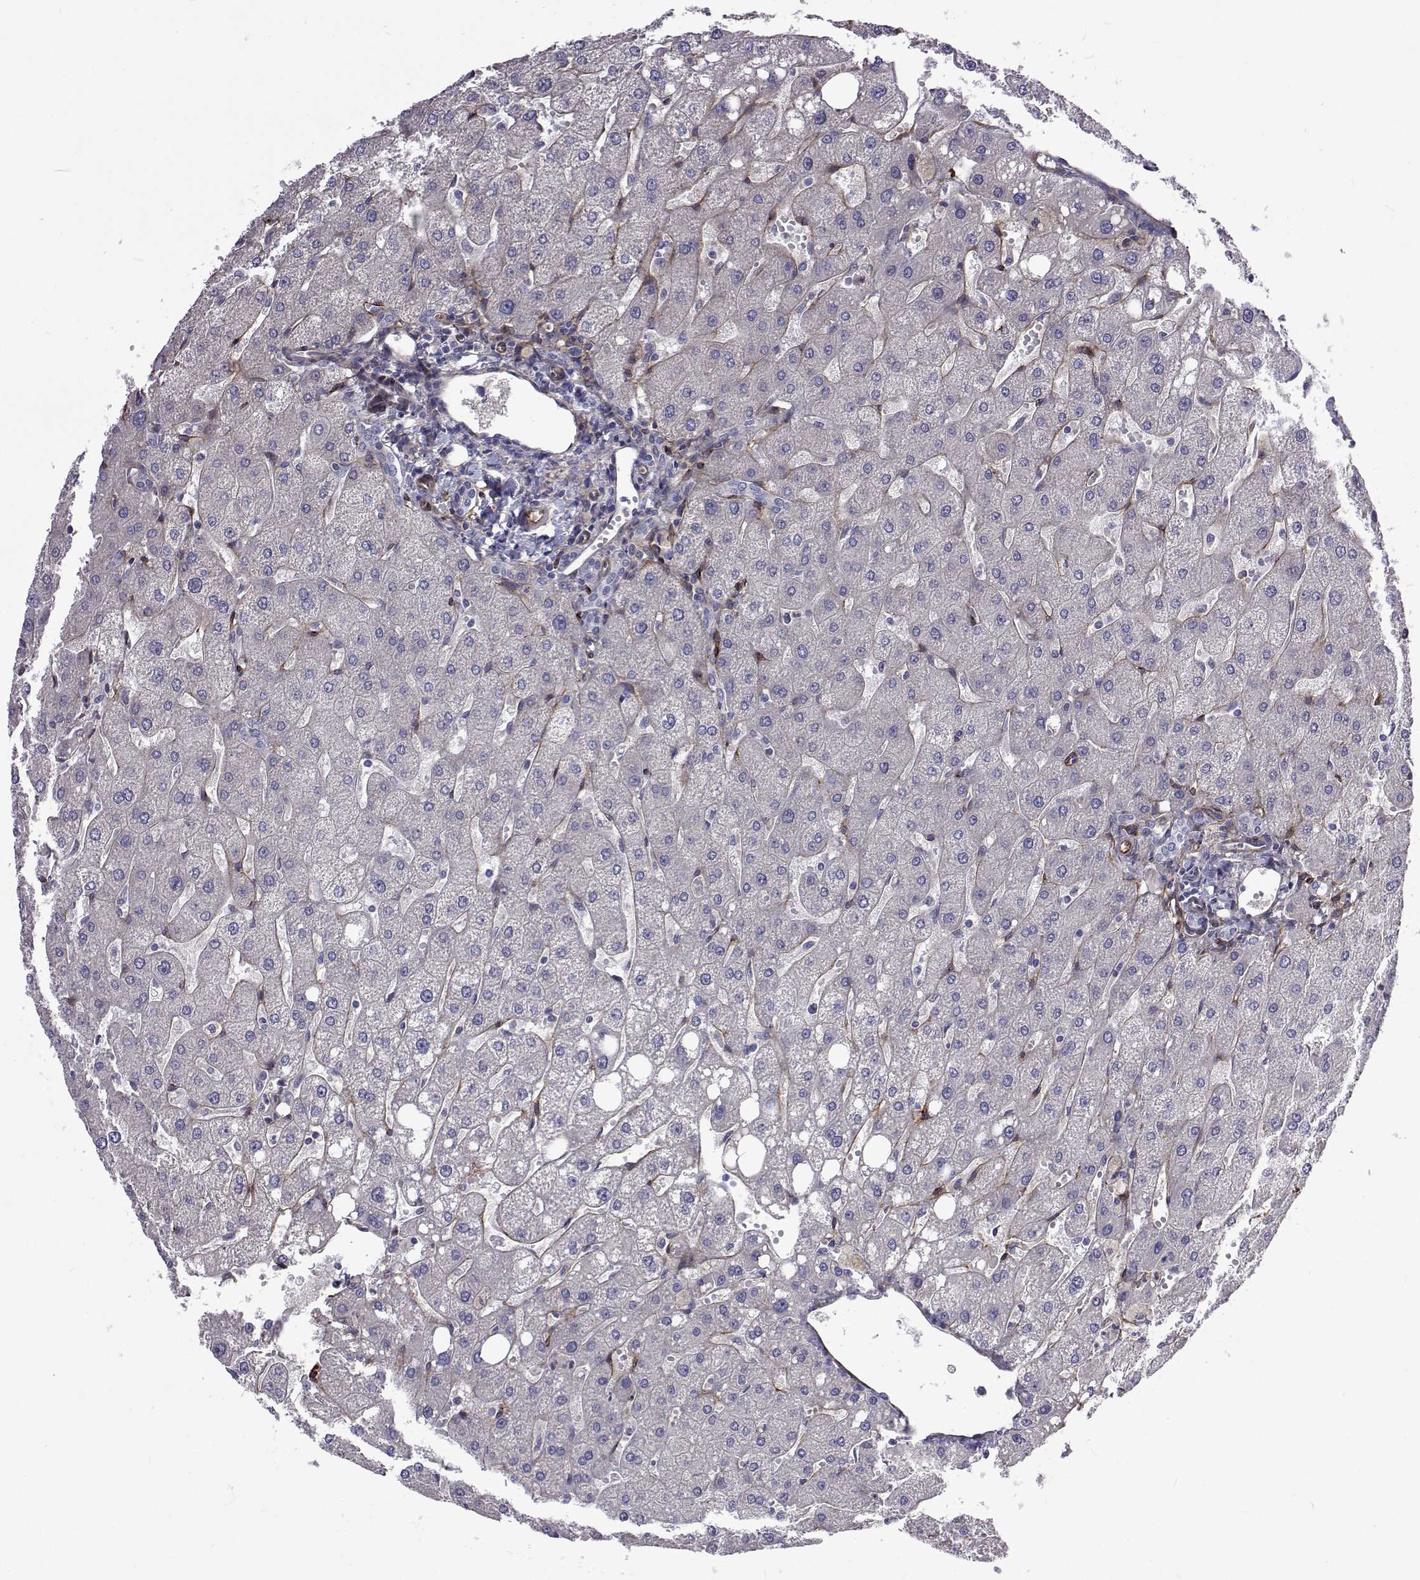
{"staining": {"intensity": "negative", "quantity": "none", "location": "none"}, "tissue": "liver", "cell_type": "Cholangiocytes", "image_type": "normal", "snomed": [{"axis": "morphology", "description": "Normal tissue, NOS"}, {"axis": "topography", "description": "Liver"}], "caption": "The histopathology image displays no significant positivity in cholangiocytes of liver.", "gene": "NPR3", "patient": {"sex": "male", "age": 67}}